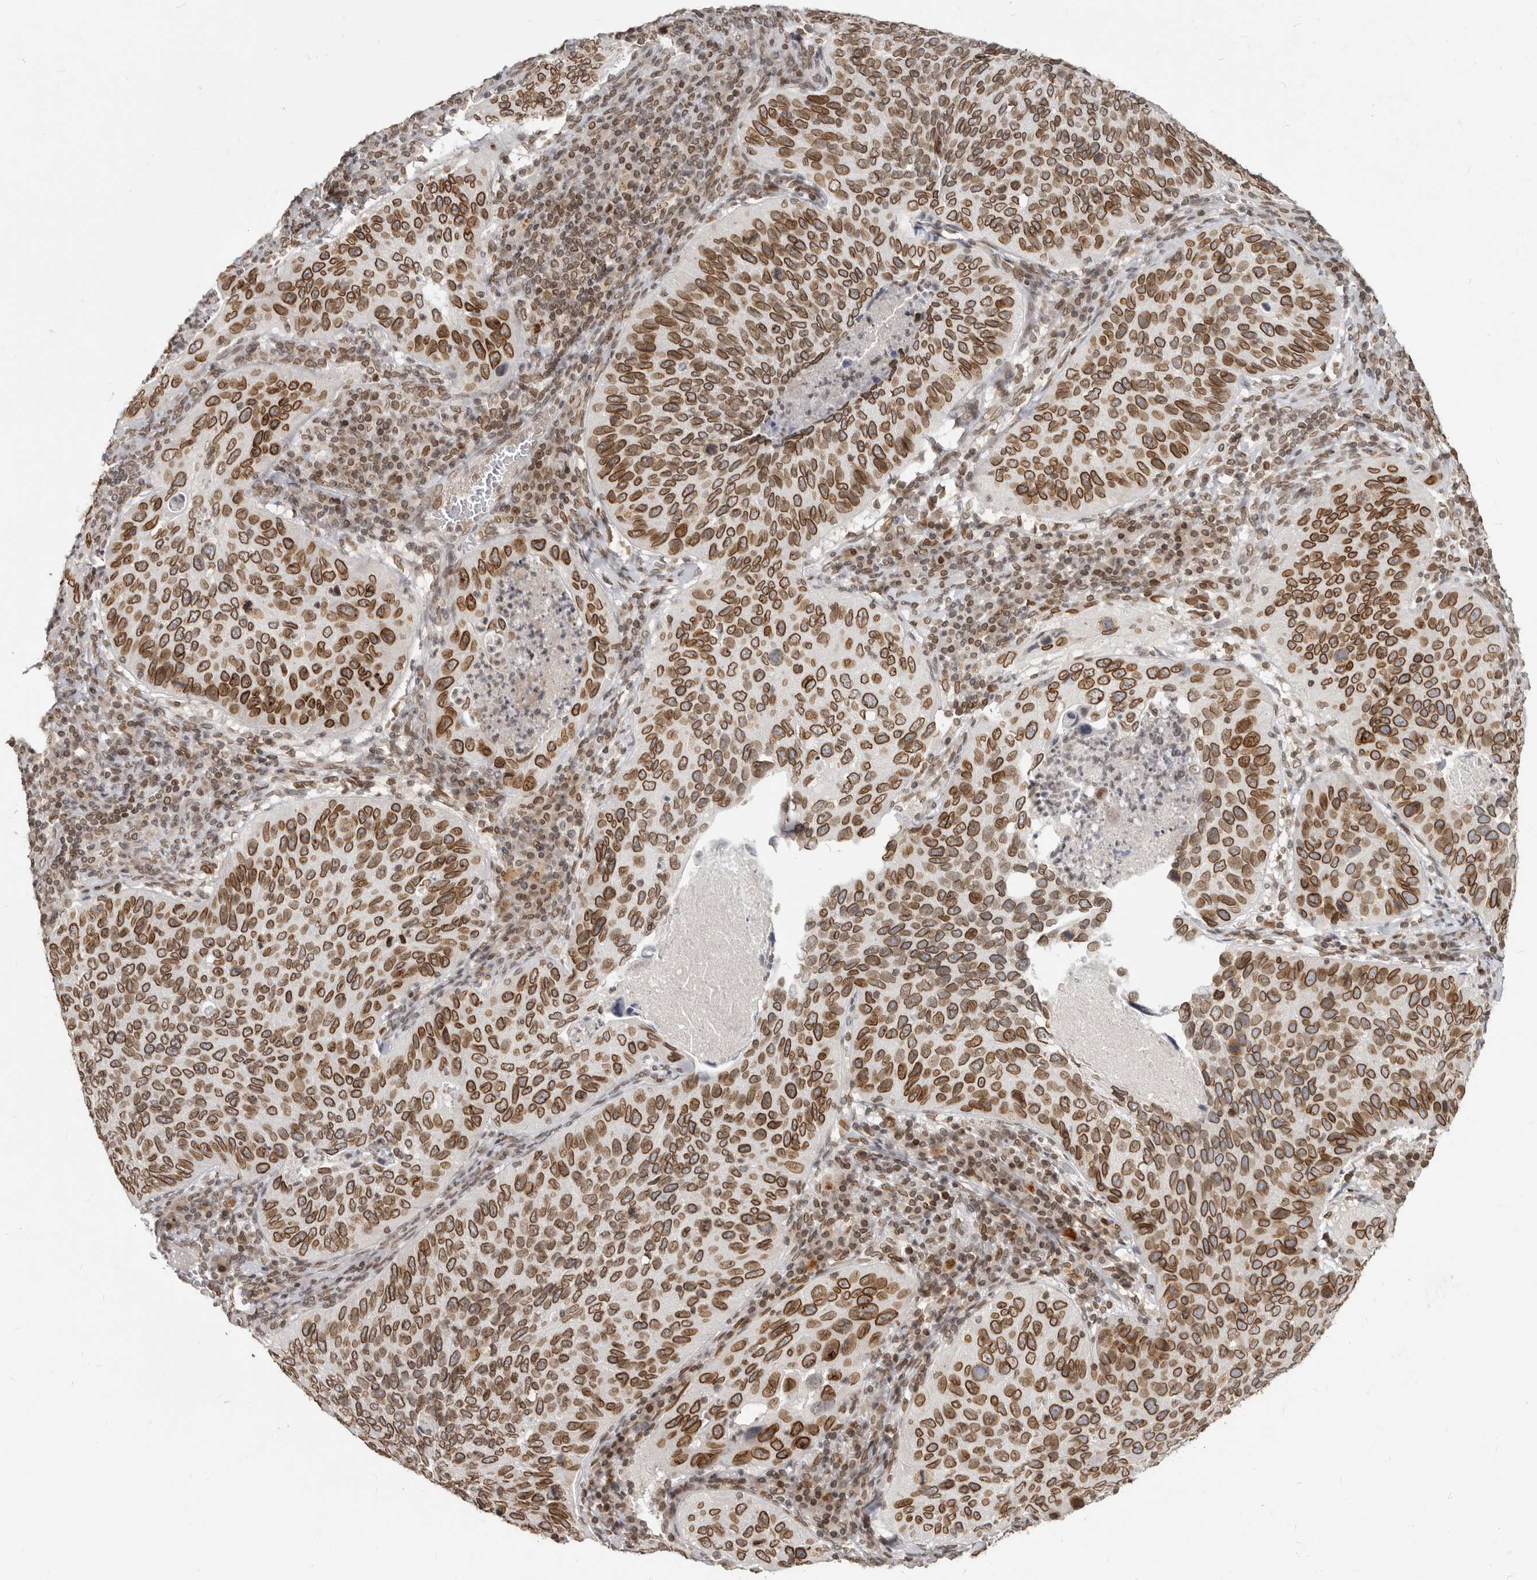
{"staining": {"intensity": "strong", "quantity": ">75%", "location": "cytoplasmic/membranous,nuclear"}, "tissue": "cervical cancer", "cell_type": "Tumor cells", "image_type": "cancer", "snomed": [{"axis": "morphology", "description": "Squamous cell carcinoma, NOS"}, {"axis": "topography", "description": "Cervix"}], "caption": "This photomicrograph exhibits immunohistochemistry staining of human cervical cancer, with high strong cytoplasmic/membranous and nuclear positivity in approximately >75% of tumor cells.", "gene": "NUP153", "patient": {"sex": "female", "age": 38}}